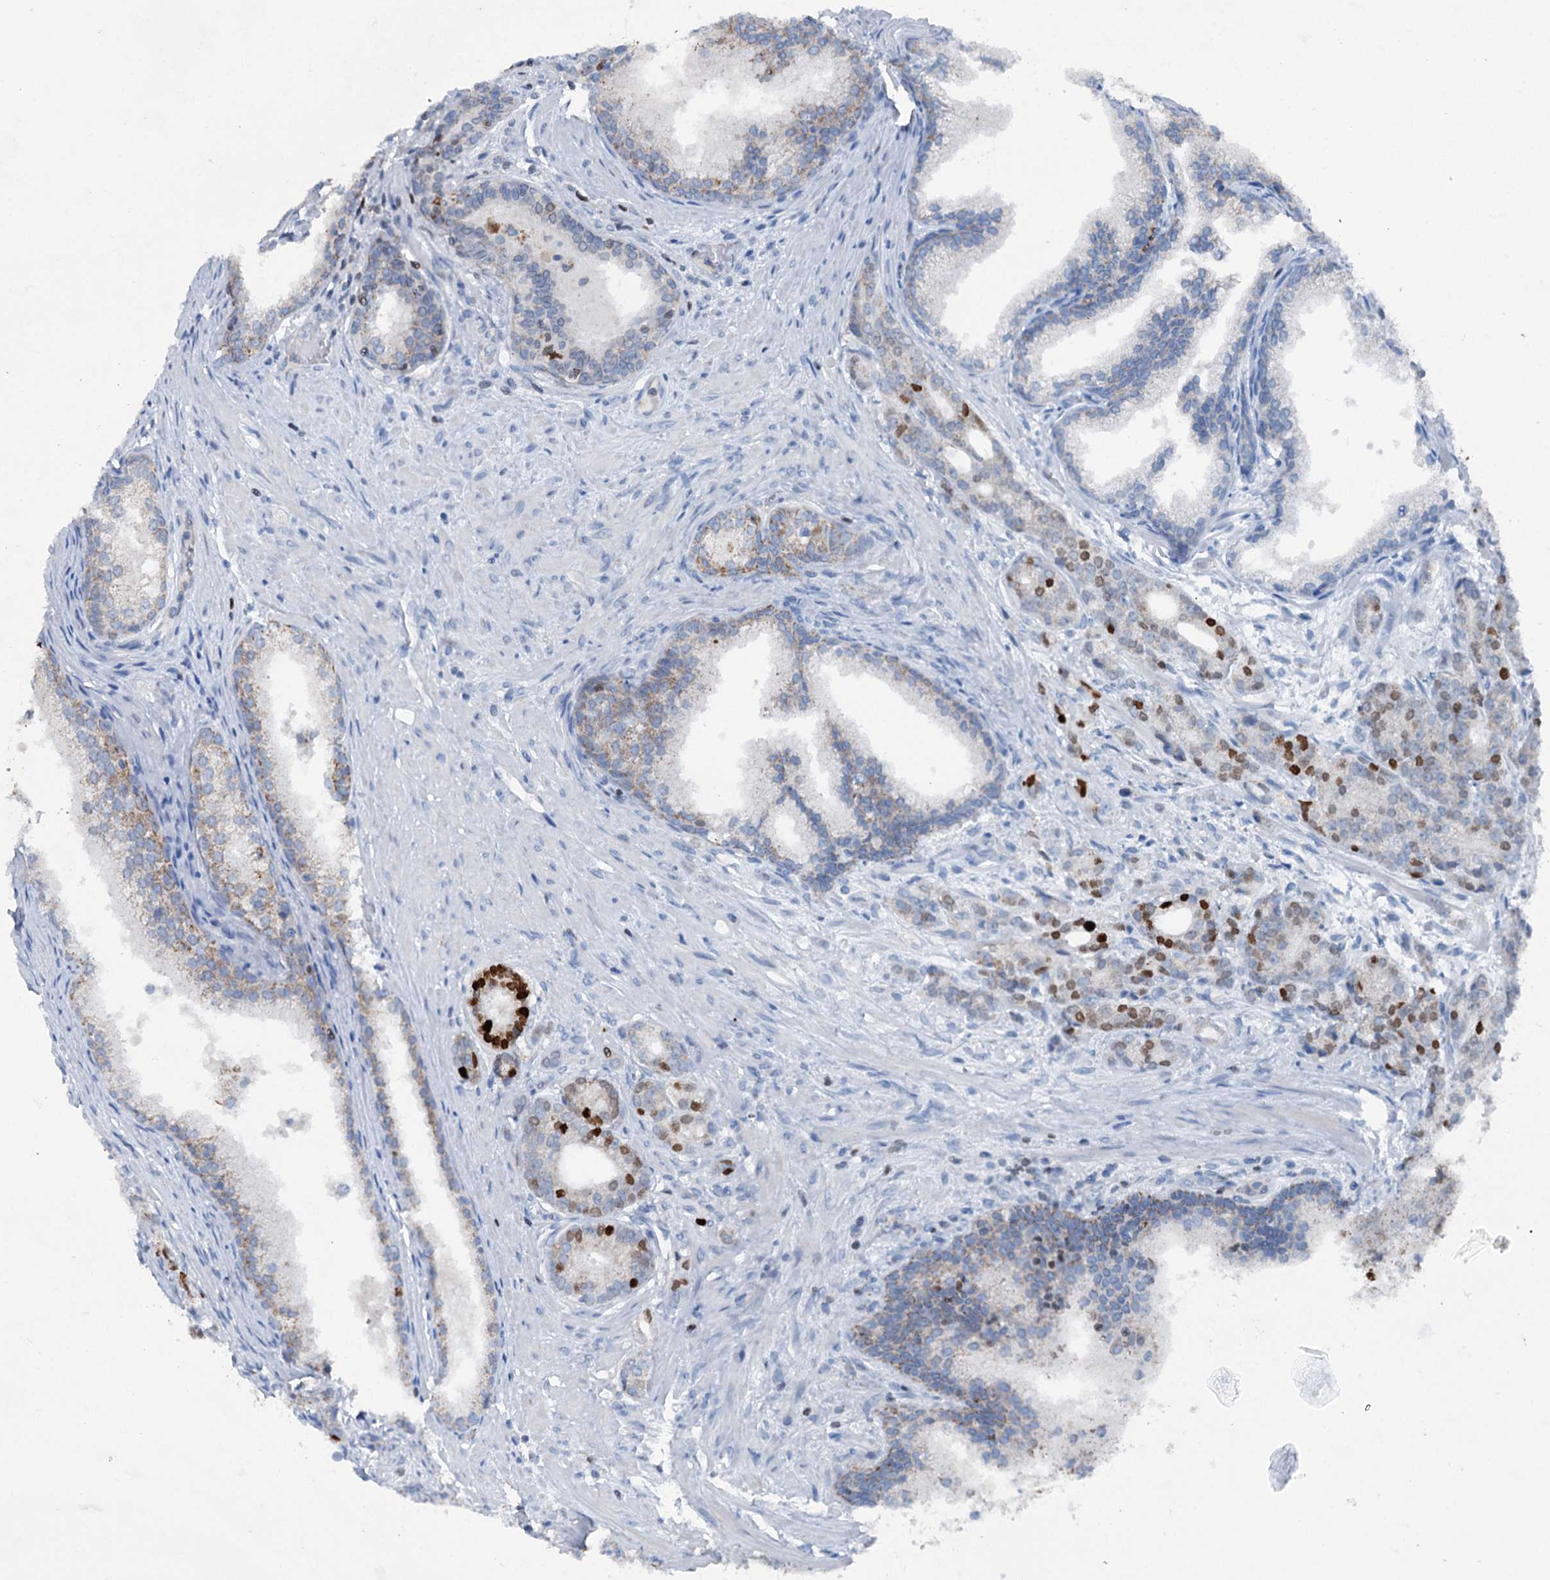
{"staining": {"intensity": "strong", "quantity": "25%-75%", "location": "nuclear"}, "tissue": "prostate cancer", "cell_type": "Tumor cells", "image_type": "cancer", "snomed": [{"axis": "morphology", "description": "Adenocarcinoma, Low grade"}, {"axis": "topography", "description": "Prostate"}], "caption": "Immunohistochemical staining of human prostate cancer reveals high levels of strong nuclear protein staining in approximately 25%-75% of tumor cells.", "gene": "ELP4", "patient": {"sex": "male", "age": 71}}